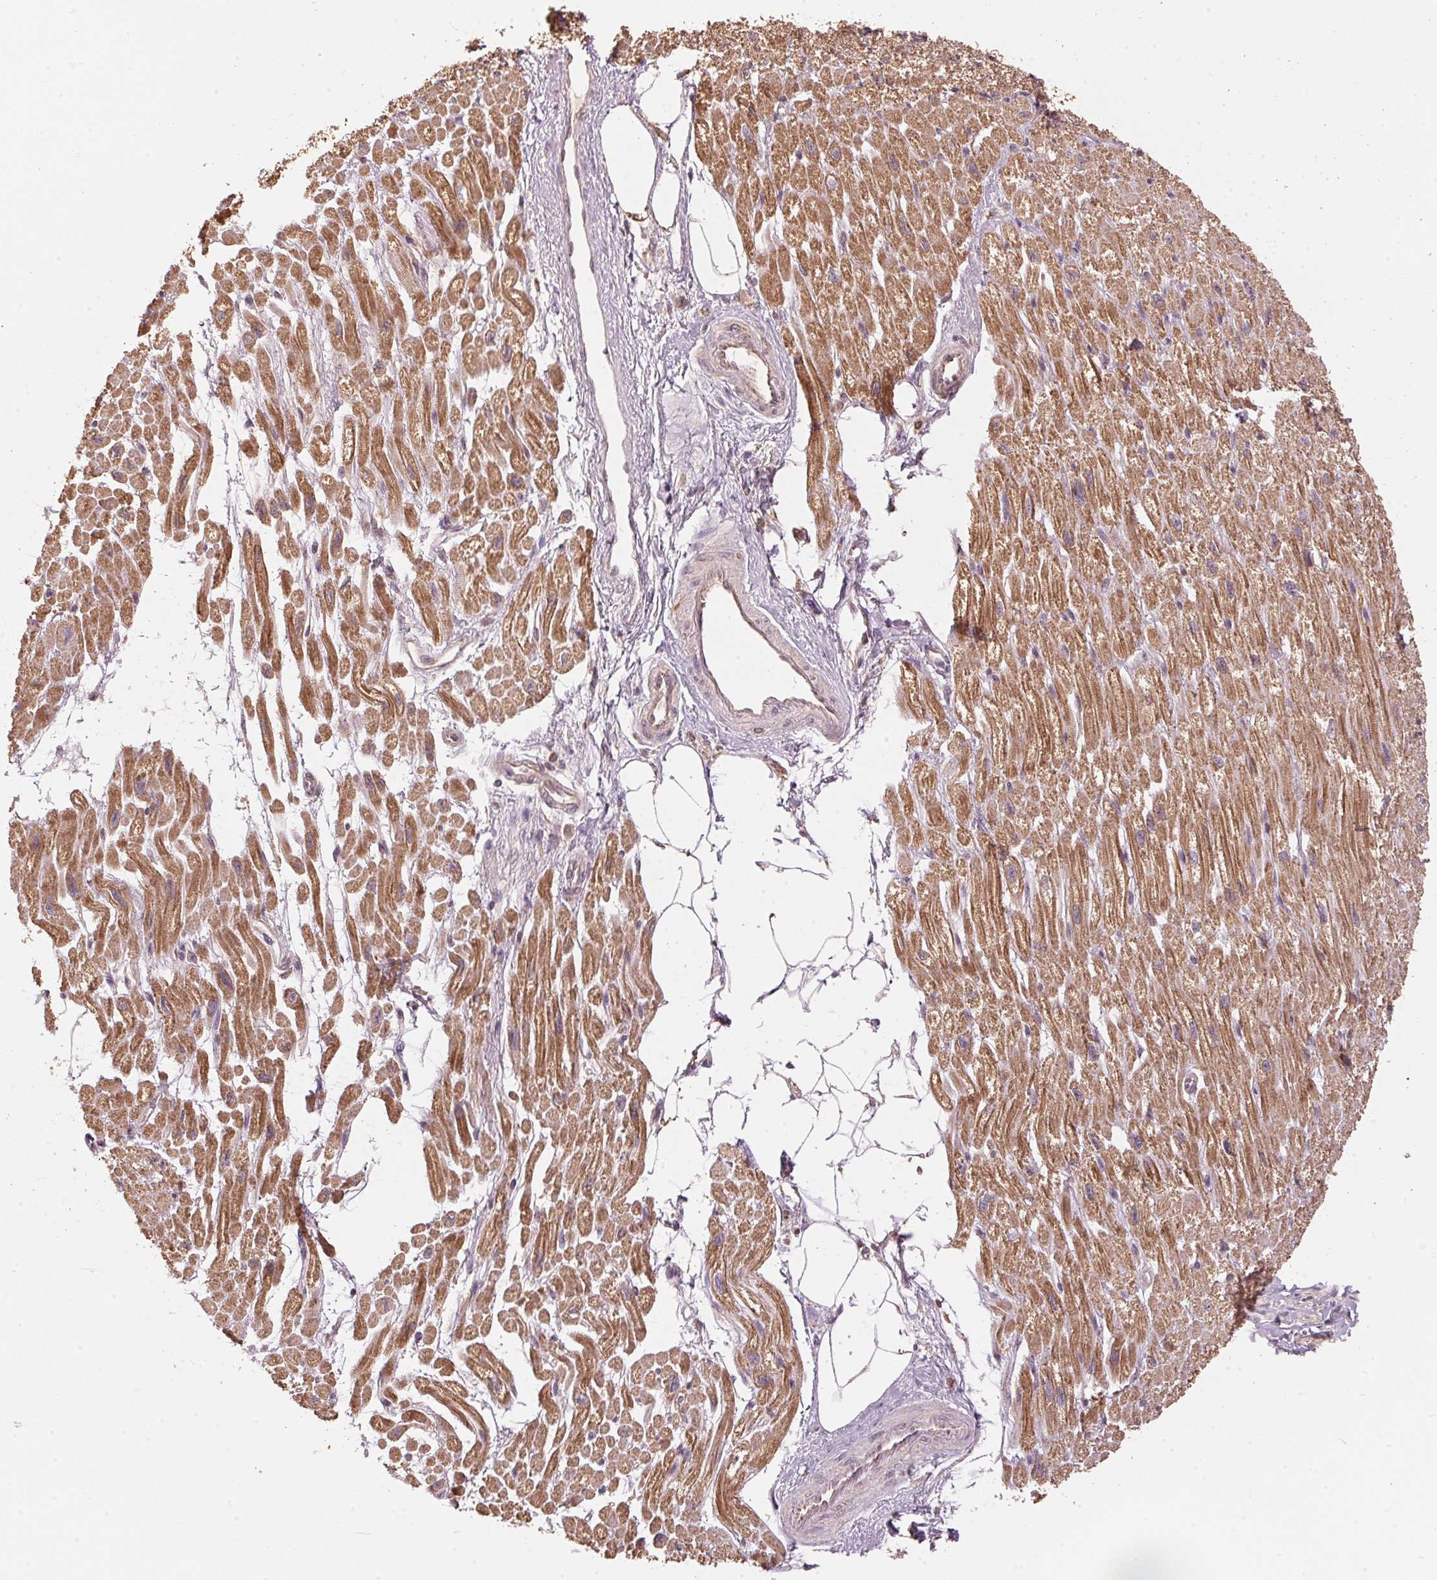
{"staining": {"intensity": "moderate", "quantity": ">75%", "location": "cytoplasmic/membranous"}, "tissue": "heart muscle", "cell_type": "Cardiomyocytes", "image_type": "normal", "snomed": [{"axis": "morphology", "description": "Normal tissue, NOS"}, {"axis": "topography", "description": "Heart"}], "caption": "Human heart muscle stained for a protein (brown) reveals moderate cytoplasmic/membranous positive staining in about >75% of cardiomyocytes.", "gene": "ARHGAP6", "patient": {"sex": "female", "age": 62}}